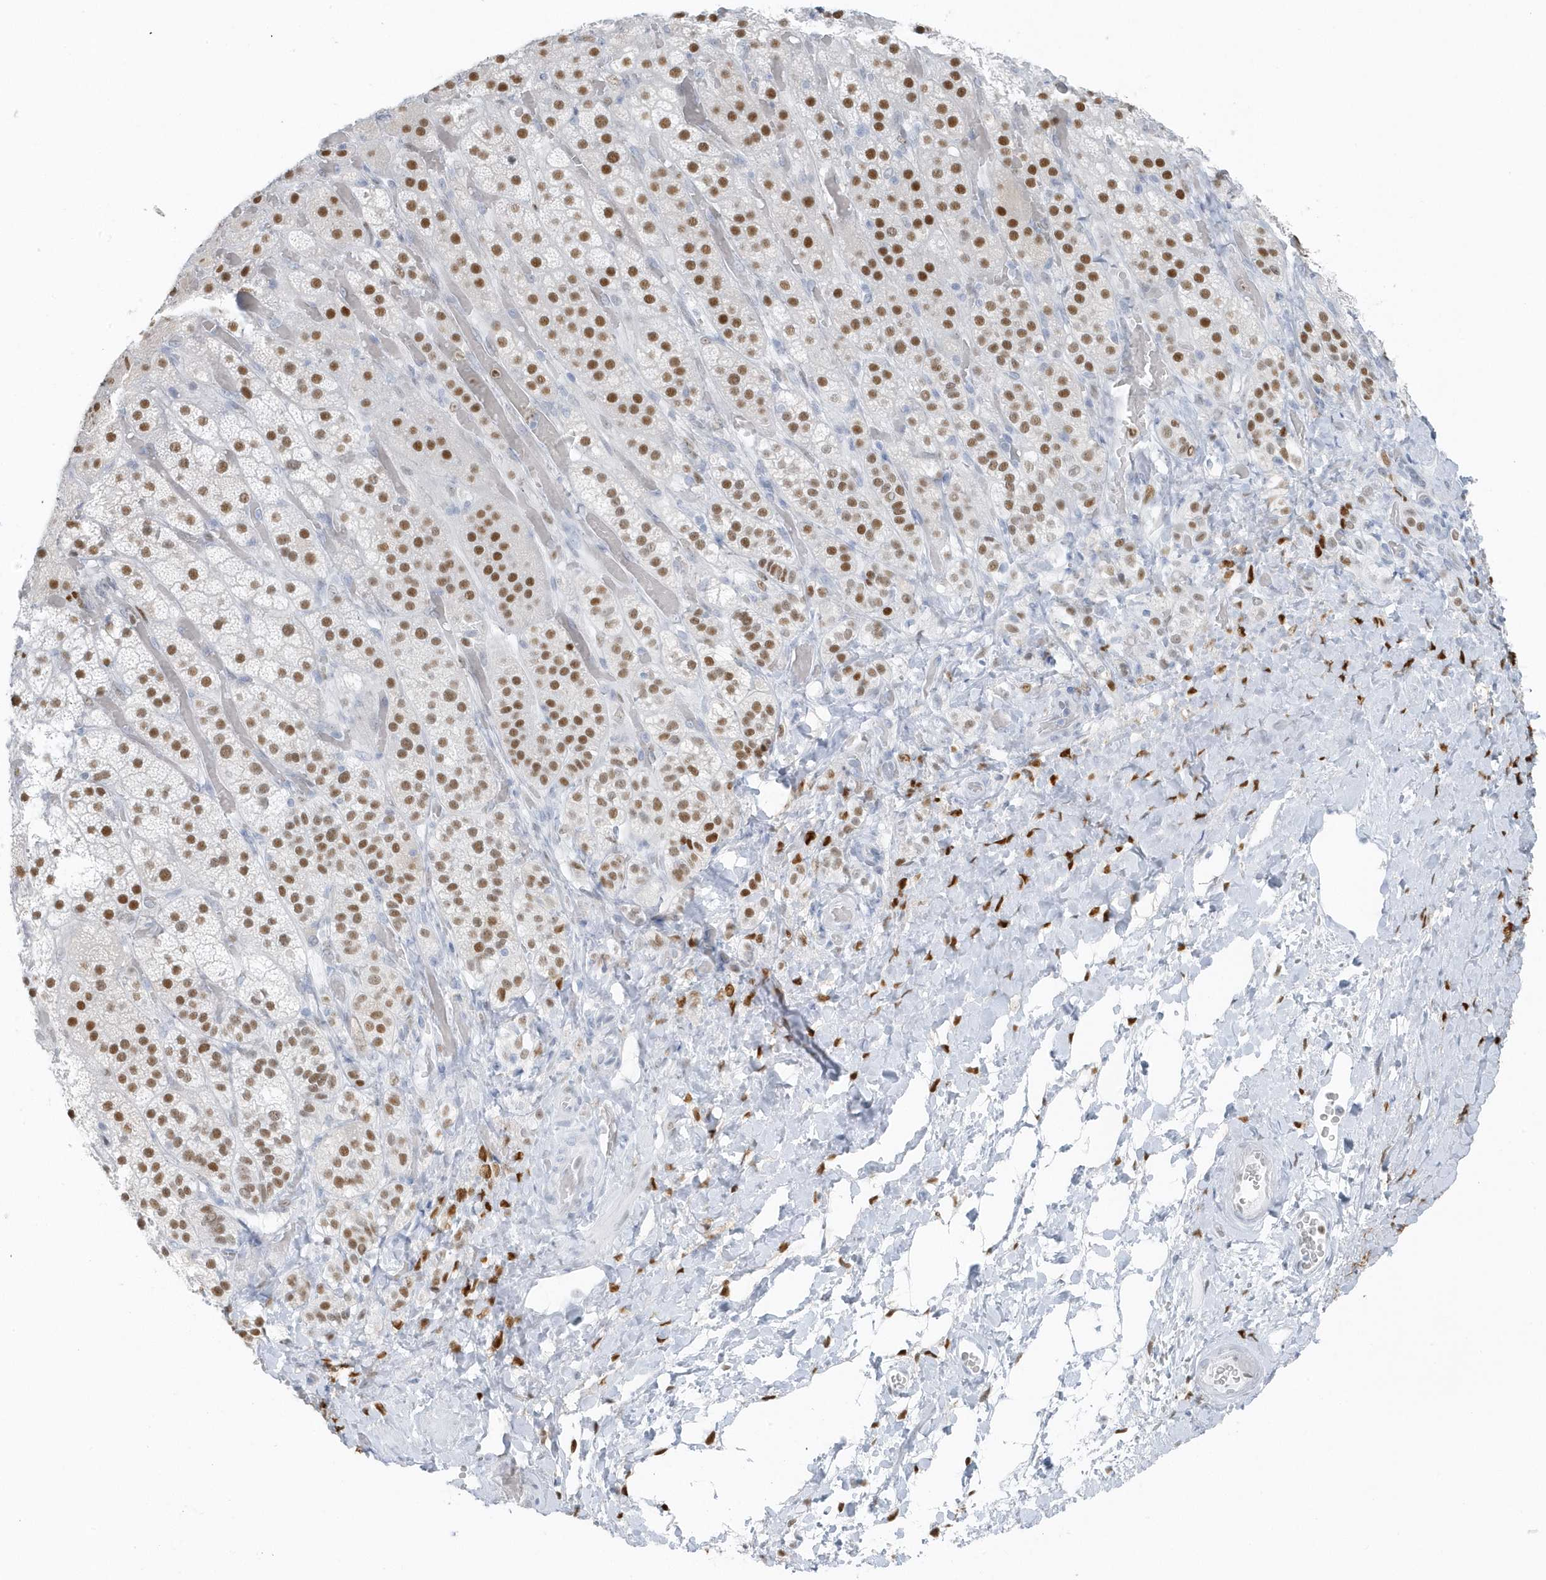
{"staining": {"intensity": "moderate", "quantity": ">75%", "location": "nuclear"}, "tissue": "adrenal gland", "cell_type": "Glandular cells", "image_type": "normal", "snomed": [{"axis": "morphology", "description": "Normal tissue, NOS"}, {"axis": "topography", "description": "Adrenal gland"}], "caption": "Immunohistochemical staining of benign human adrenal gland exhibits medium levels of moderate nuclear positivity in about >75% of glandular cells.", "gene": "SMIM34", "patient": {"sex": "male", "age": 57}}